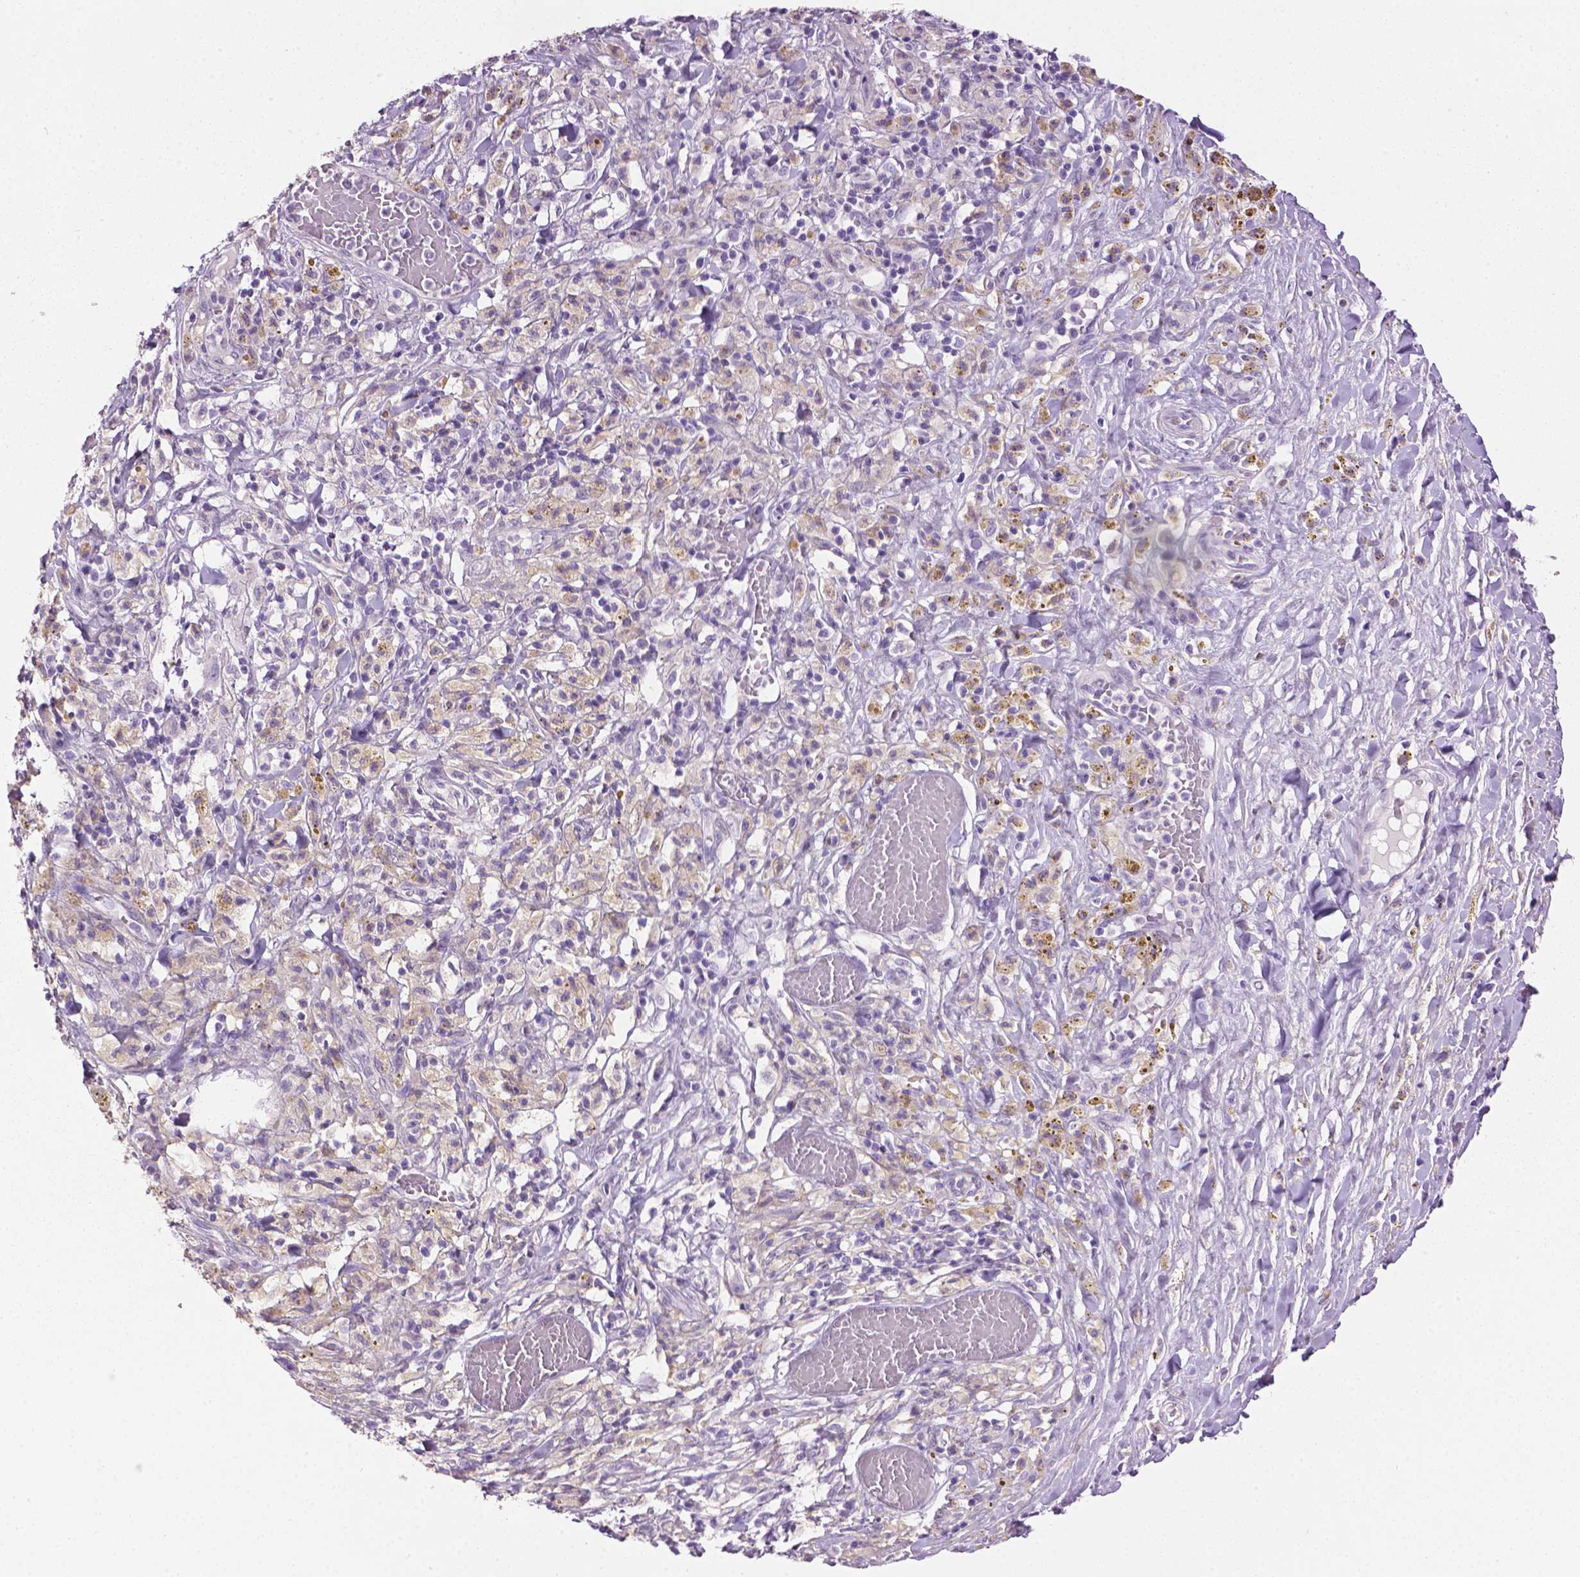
{"staining": {"intensity": "weak", "quantity": "<25%", "location": "cytoplasmic/membranous"}, "tissue": "melanoma", "cell_type": "Tumor cells", "image_type": "cancer", "snomed": [{"axis": "morphology", "description": "Malignant melanoma, NOS"}, {"axis": "topography", "description": "Skin"}], "caption": "The image demonstrates no staining of tumor cells in malignant melanoma. (DAB IHC, high magnification).", "gene": "MLANA", "patient": {"sex": "female", "age": 91}}